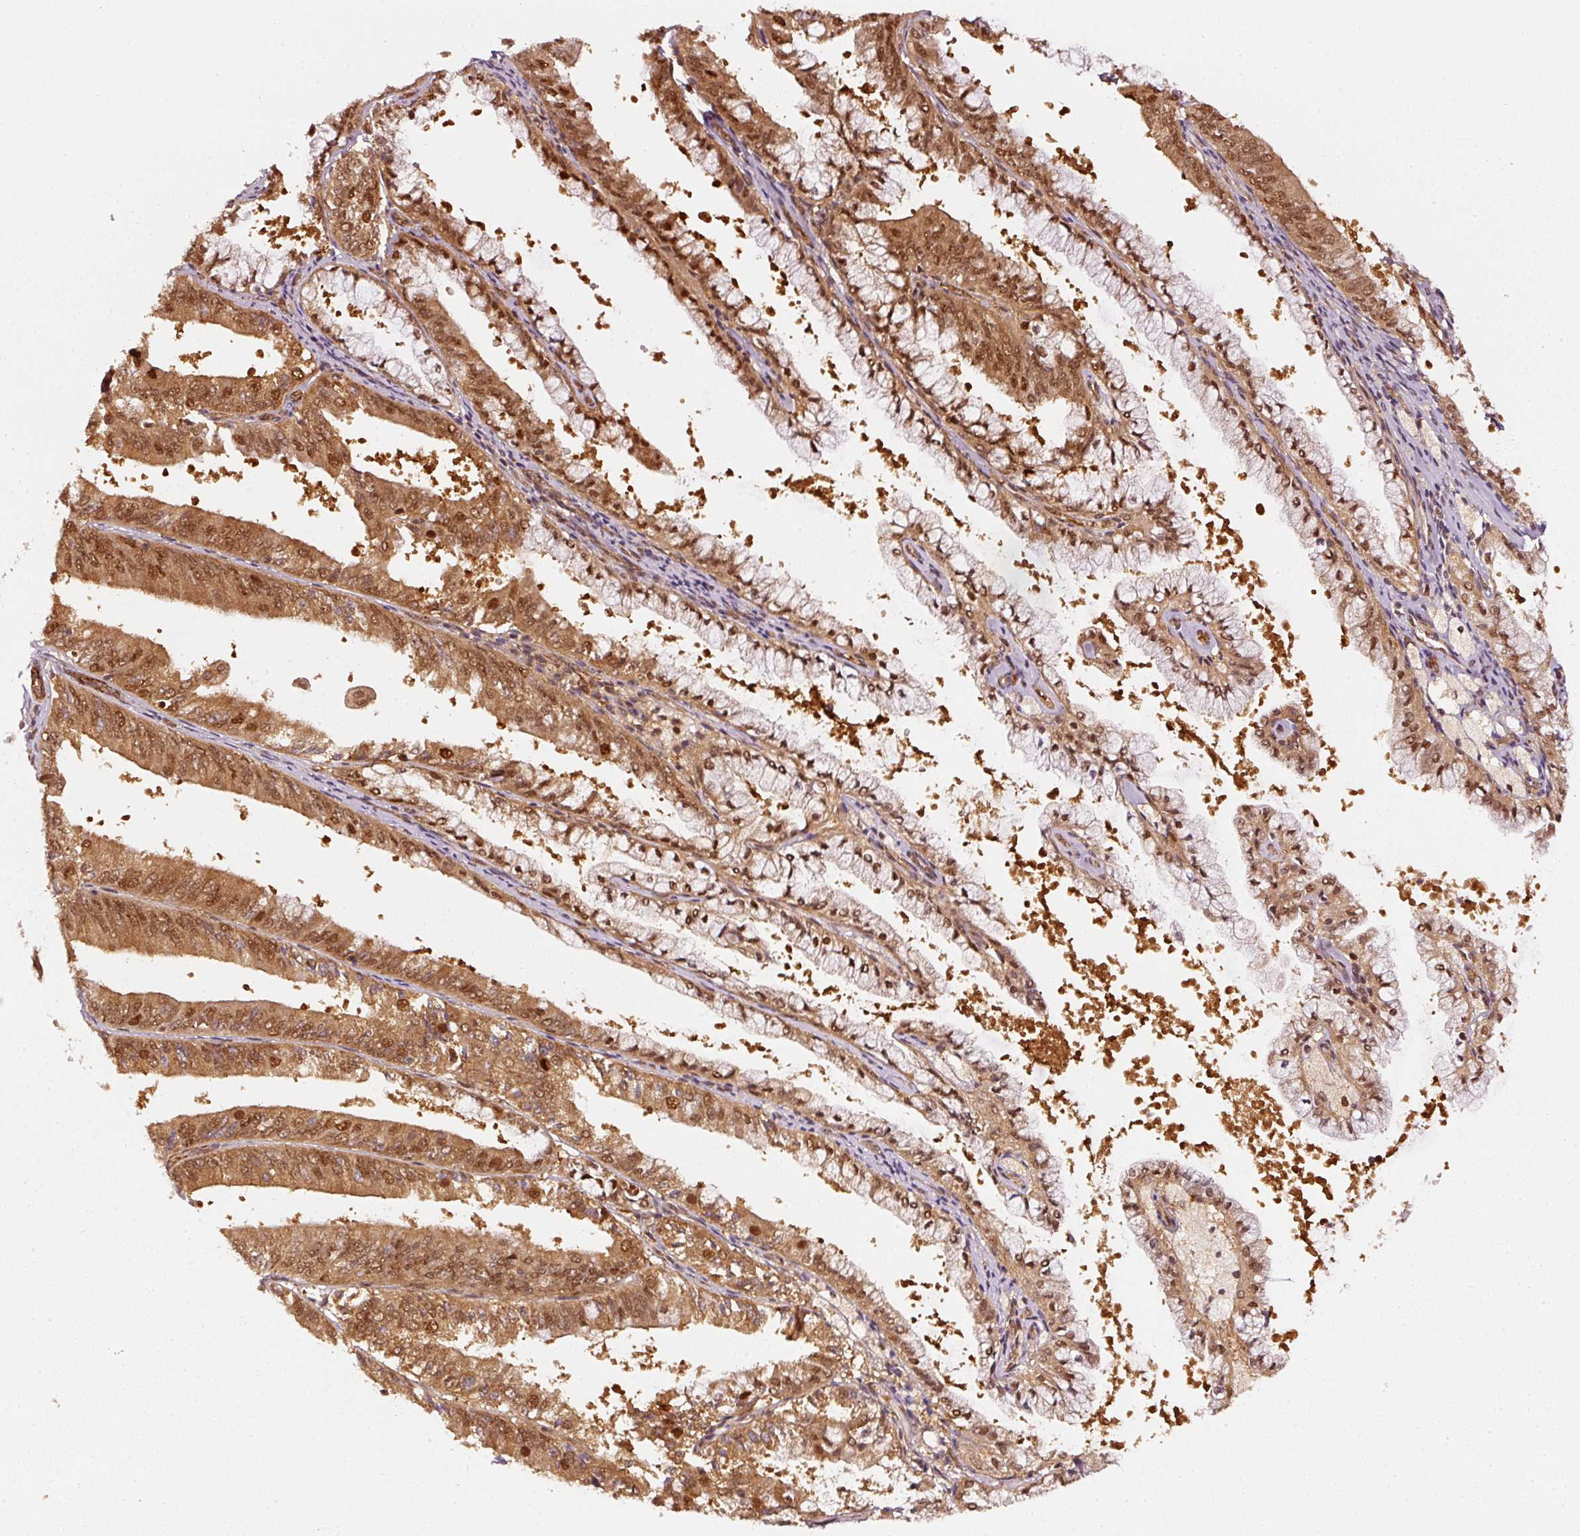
{"staining": {"intensity": "moderate", "quantity": ">75%", "location": "cytoplasmic/membranous,nuclear"}, "tissue": "endometrial cancer", "cell_type": "Tumor cells", "image_type": "cancer", "snomed": [{"axis": "morphology", "description": "Adenocarcinoma, NOS"}, {"axis": "topography", "description": "Endometrium"}], "caption": "Tumor cells demonstrate medium levels of moderate cytoplasmic/membranous and nuclear positivity in approximately >75% of cells in human endometrial cancer.", "gene": "PSMD1", "patient": {"sex": "female", "age": 63}}